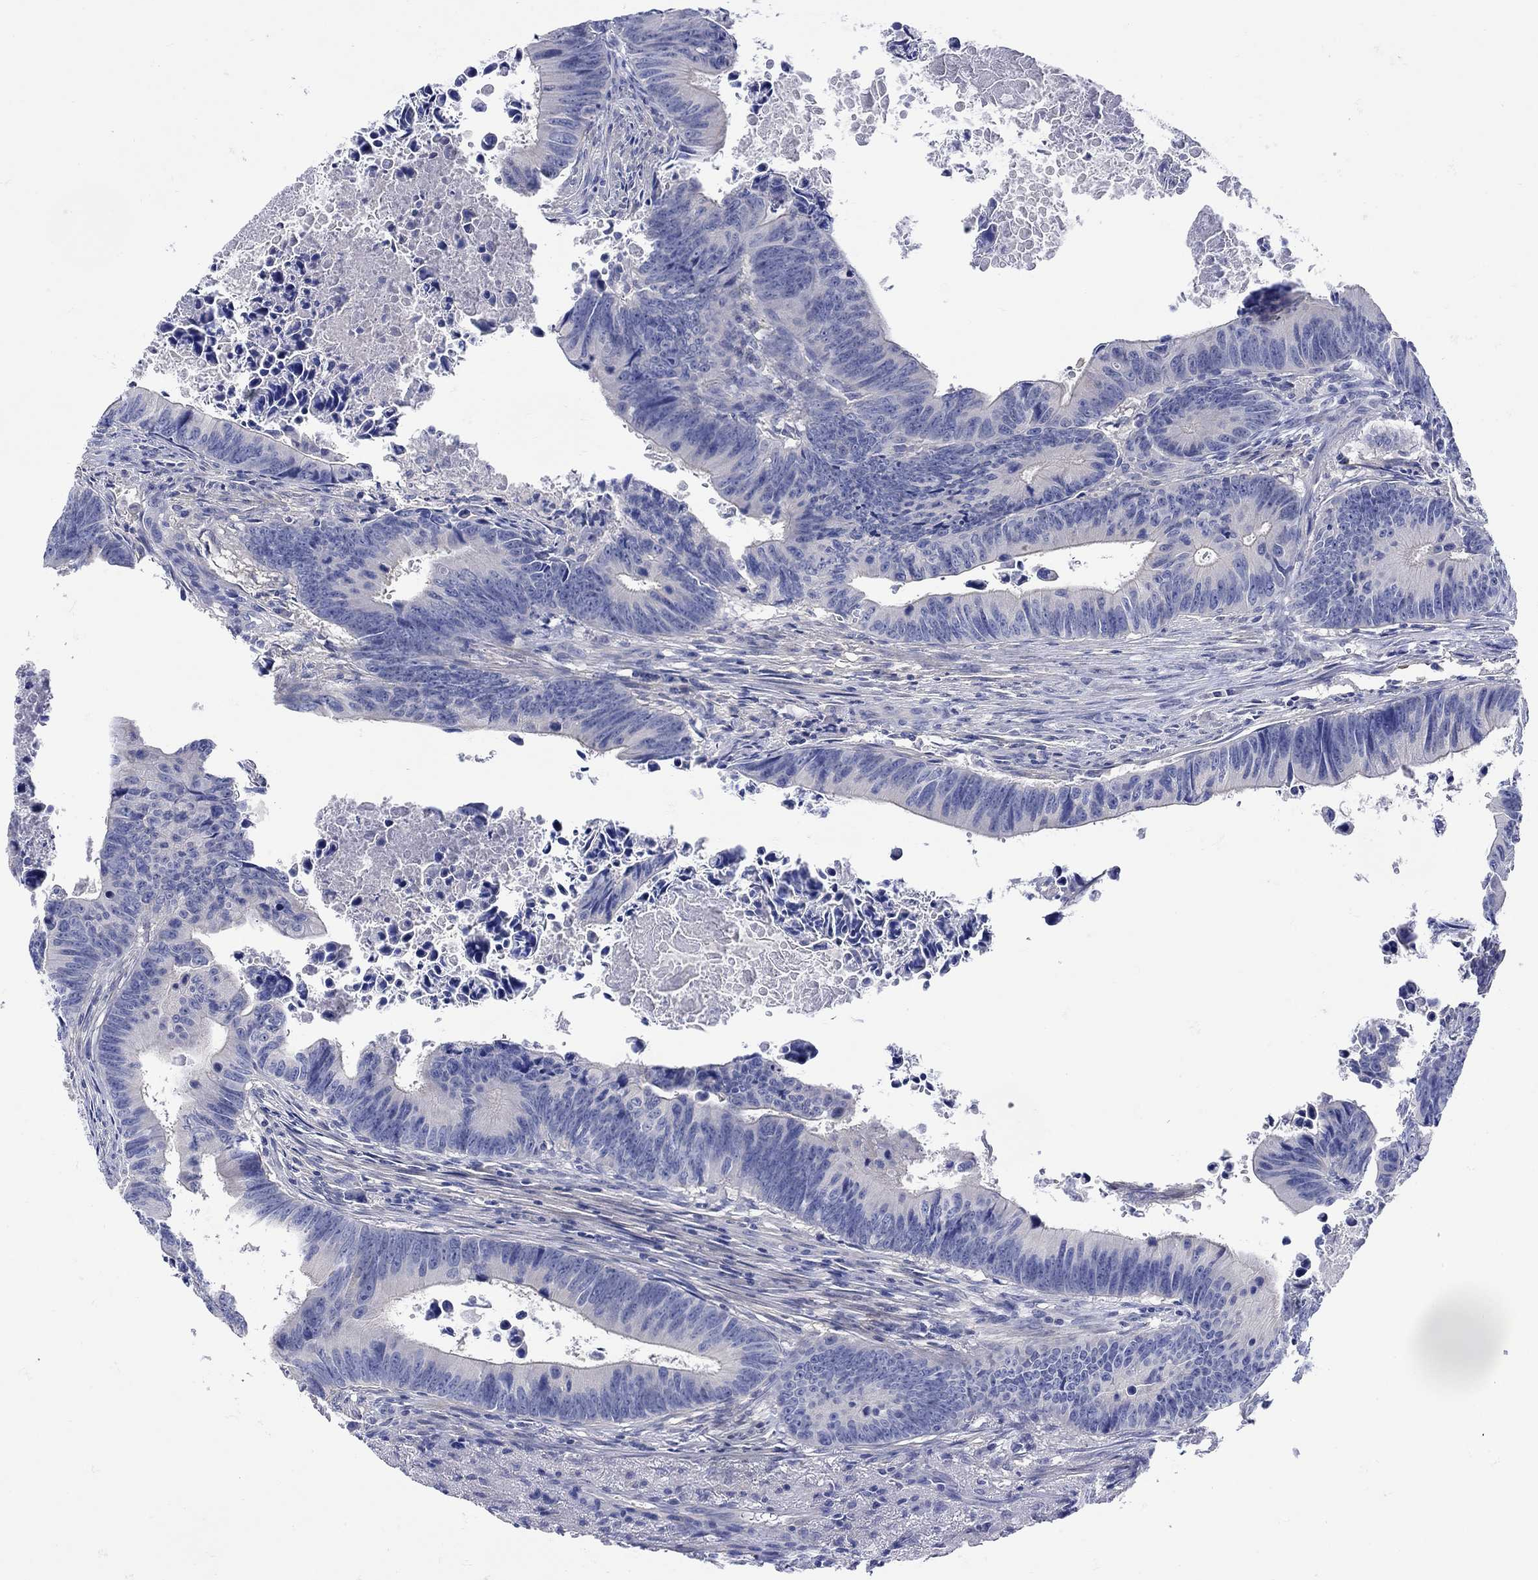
{"staining": {"intensity": "negative", "quantity": "none", "location": "none"}, "tissue": "colorectal cancer", "cell_type": "Tumor cells", "image_type": "cancer", "snomed": [{"axis": "morphology", "description": "Adenocarcinoma, NOS"}, {"axis": "topography", "description": "Colon"}], "caption": "IHC image of neoplastic tissue: human colorectal cancer stained with DAB (3,3'-diaminobenzidine) reveals no significant protein positivity in tumor cells.", "gene": "MSI1", "patient": {"sex": "female", "age": 87}}